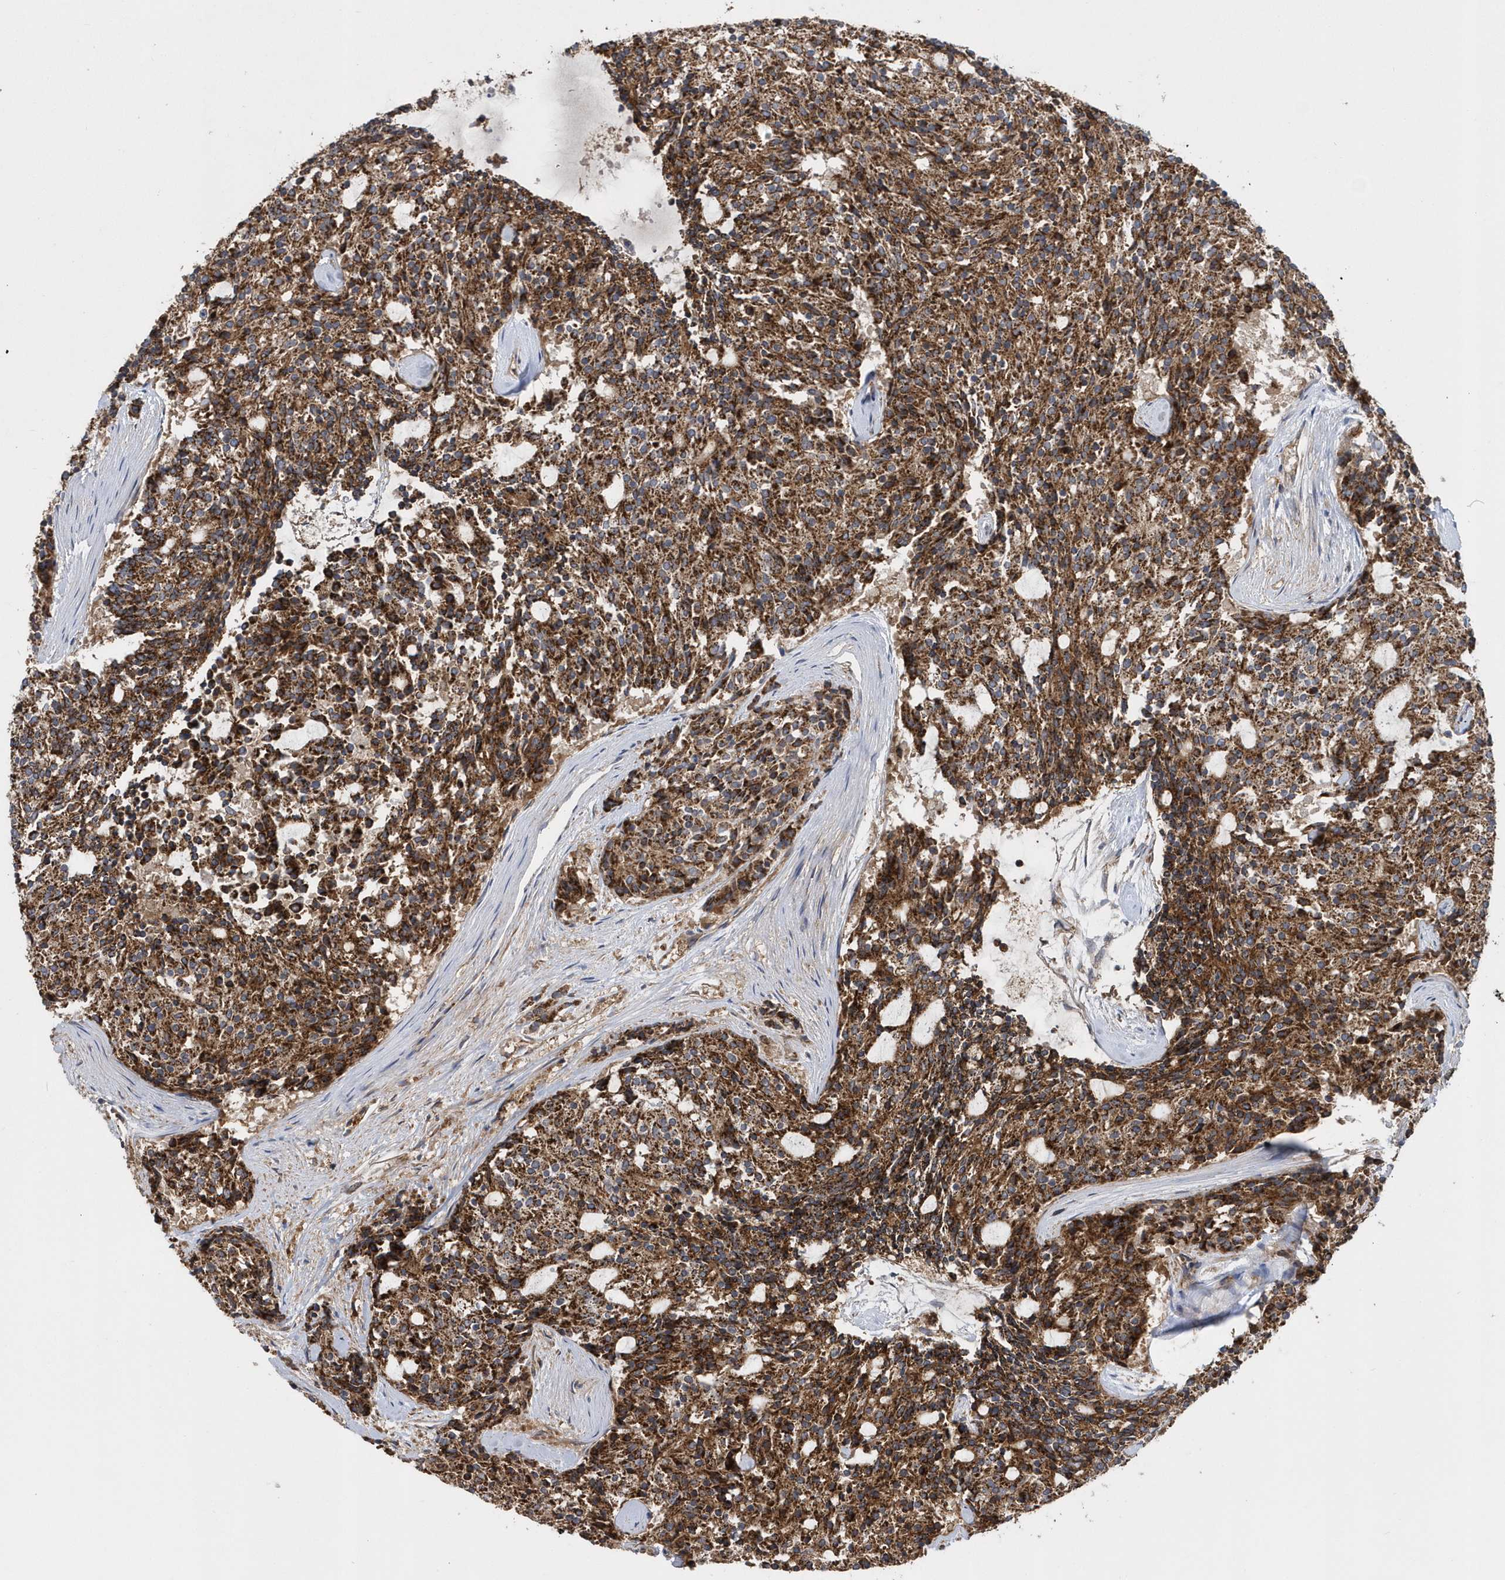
{"staining": {"intensity": "strong", "quantity": ">75%", "location": "cytoplasmic/membranous"}, "tissue": "carcinoid", "cell_type": "Tumor cells", "image_type": "cancer", "snomed": [{"axis": "morphology", "description": "Carcinoid, malignant, NOS"}, {"axis": "topography", "description": "Pancreas"}], "caption": "Approximately >75% of tumor cells in carcinoid (malignant) display strong cytoplasmic/membranous protein staining as visualized by brown immunohistochemical staining.", "gene": "TRAIP", "patient": {"sex": "female", "age": 54}}